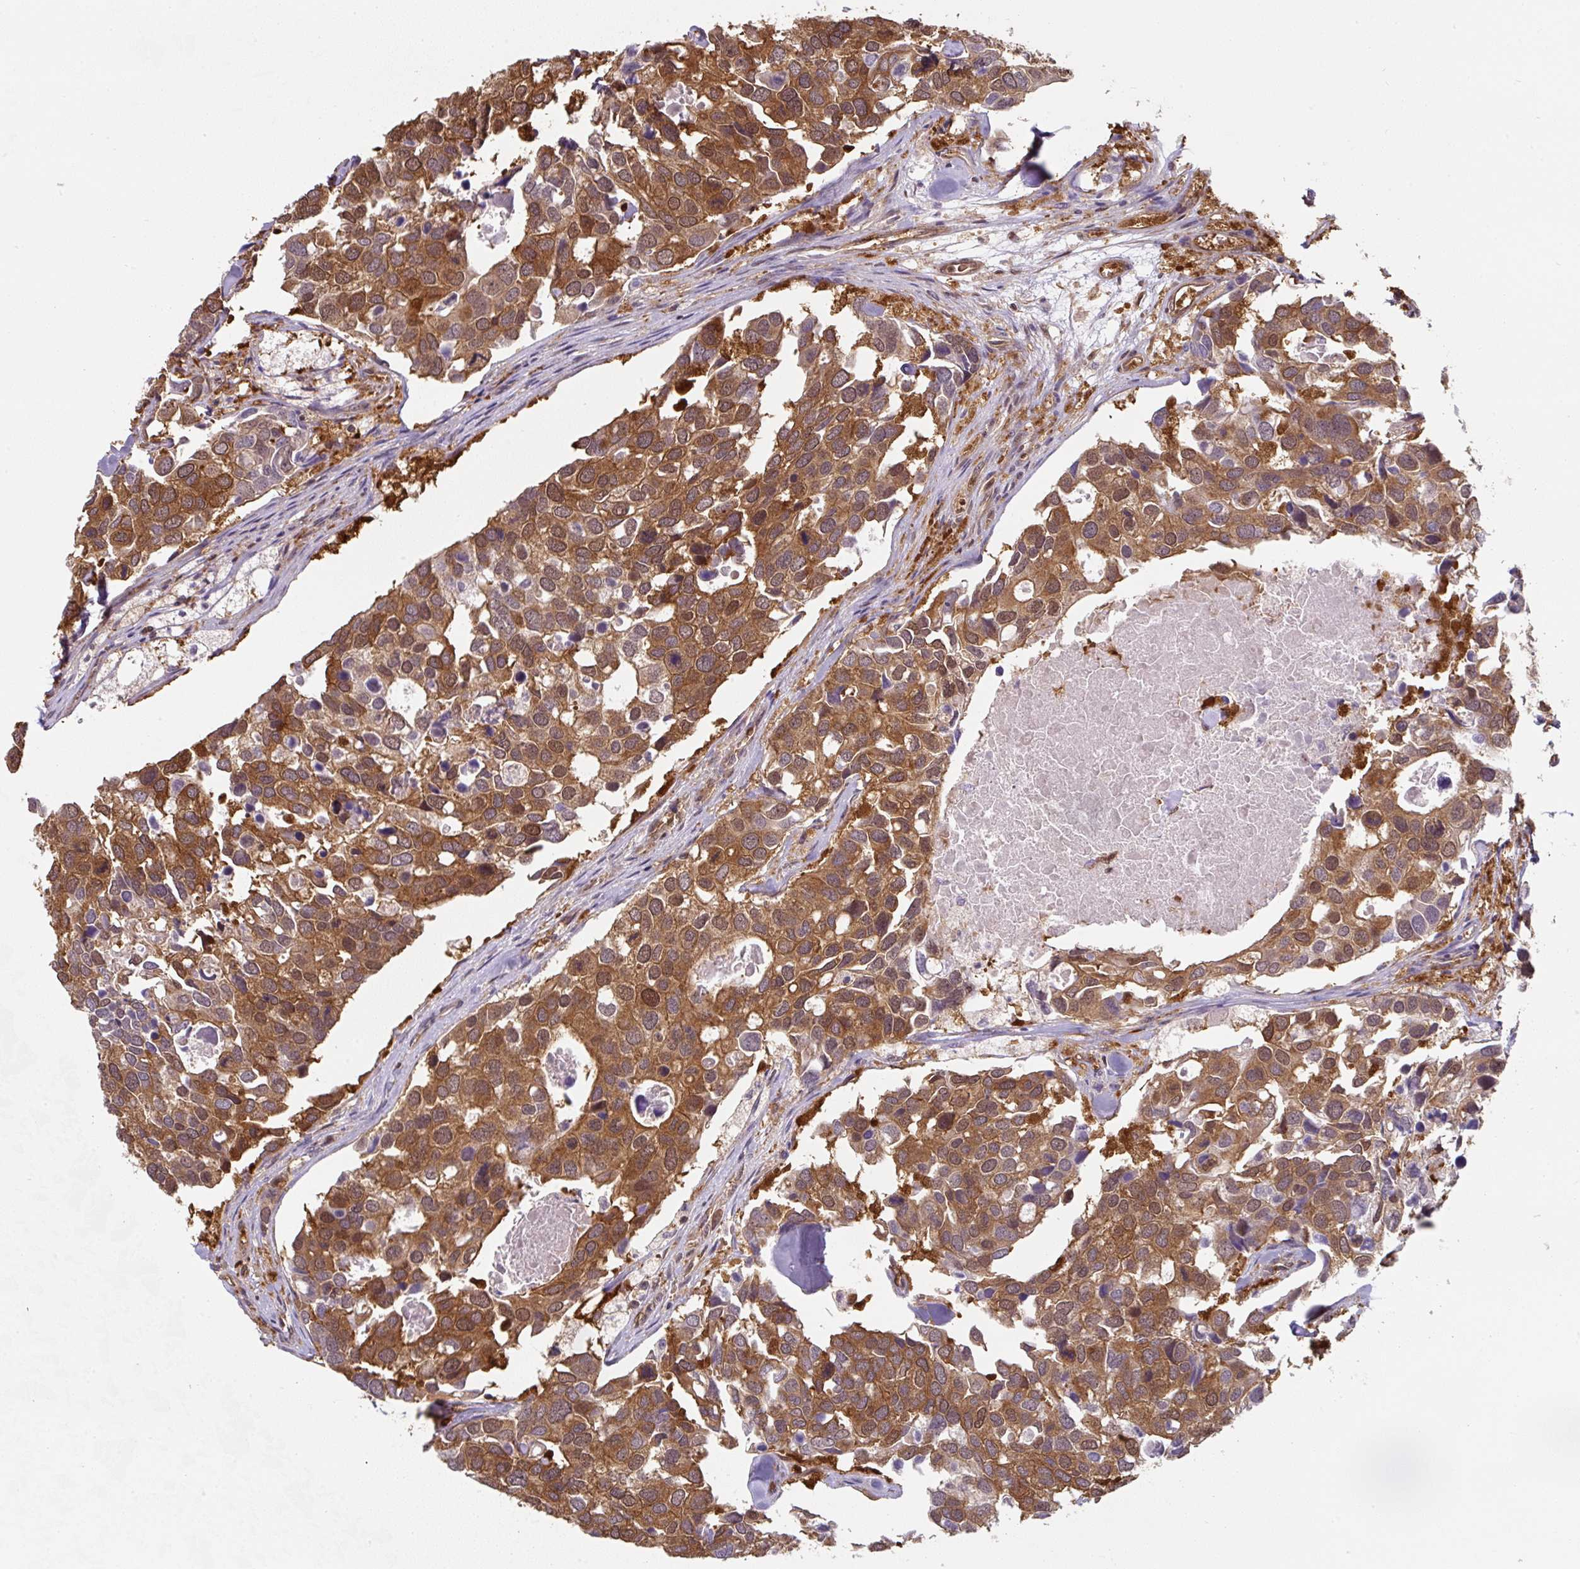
{"staining": {"intensity": "strong", "quantity": ">75%", "location": "cytoplasmic/membranous"}, "tissue": "breast cancer", "cell_type": "Tumor cells", "image_type": "cancer", "snomed": [{"axis": "morphology", "description": "Duct carcinoma"}, {"axis": "topography", "description": "Breast"}], "caption": "Human infiltrating ductal carcinoma (breast) stained with a brown dye exhibits strong cytoplasmic/membranous positive staining in approximately >75% of tumor cells.", "gene": "ST13", "patient": {"sex": "female", "age": 83}}